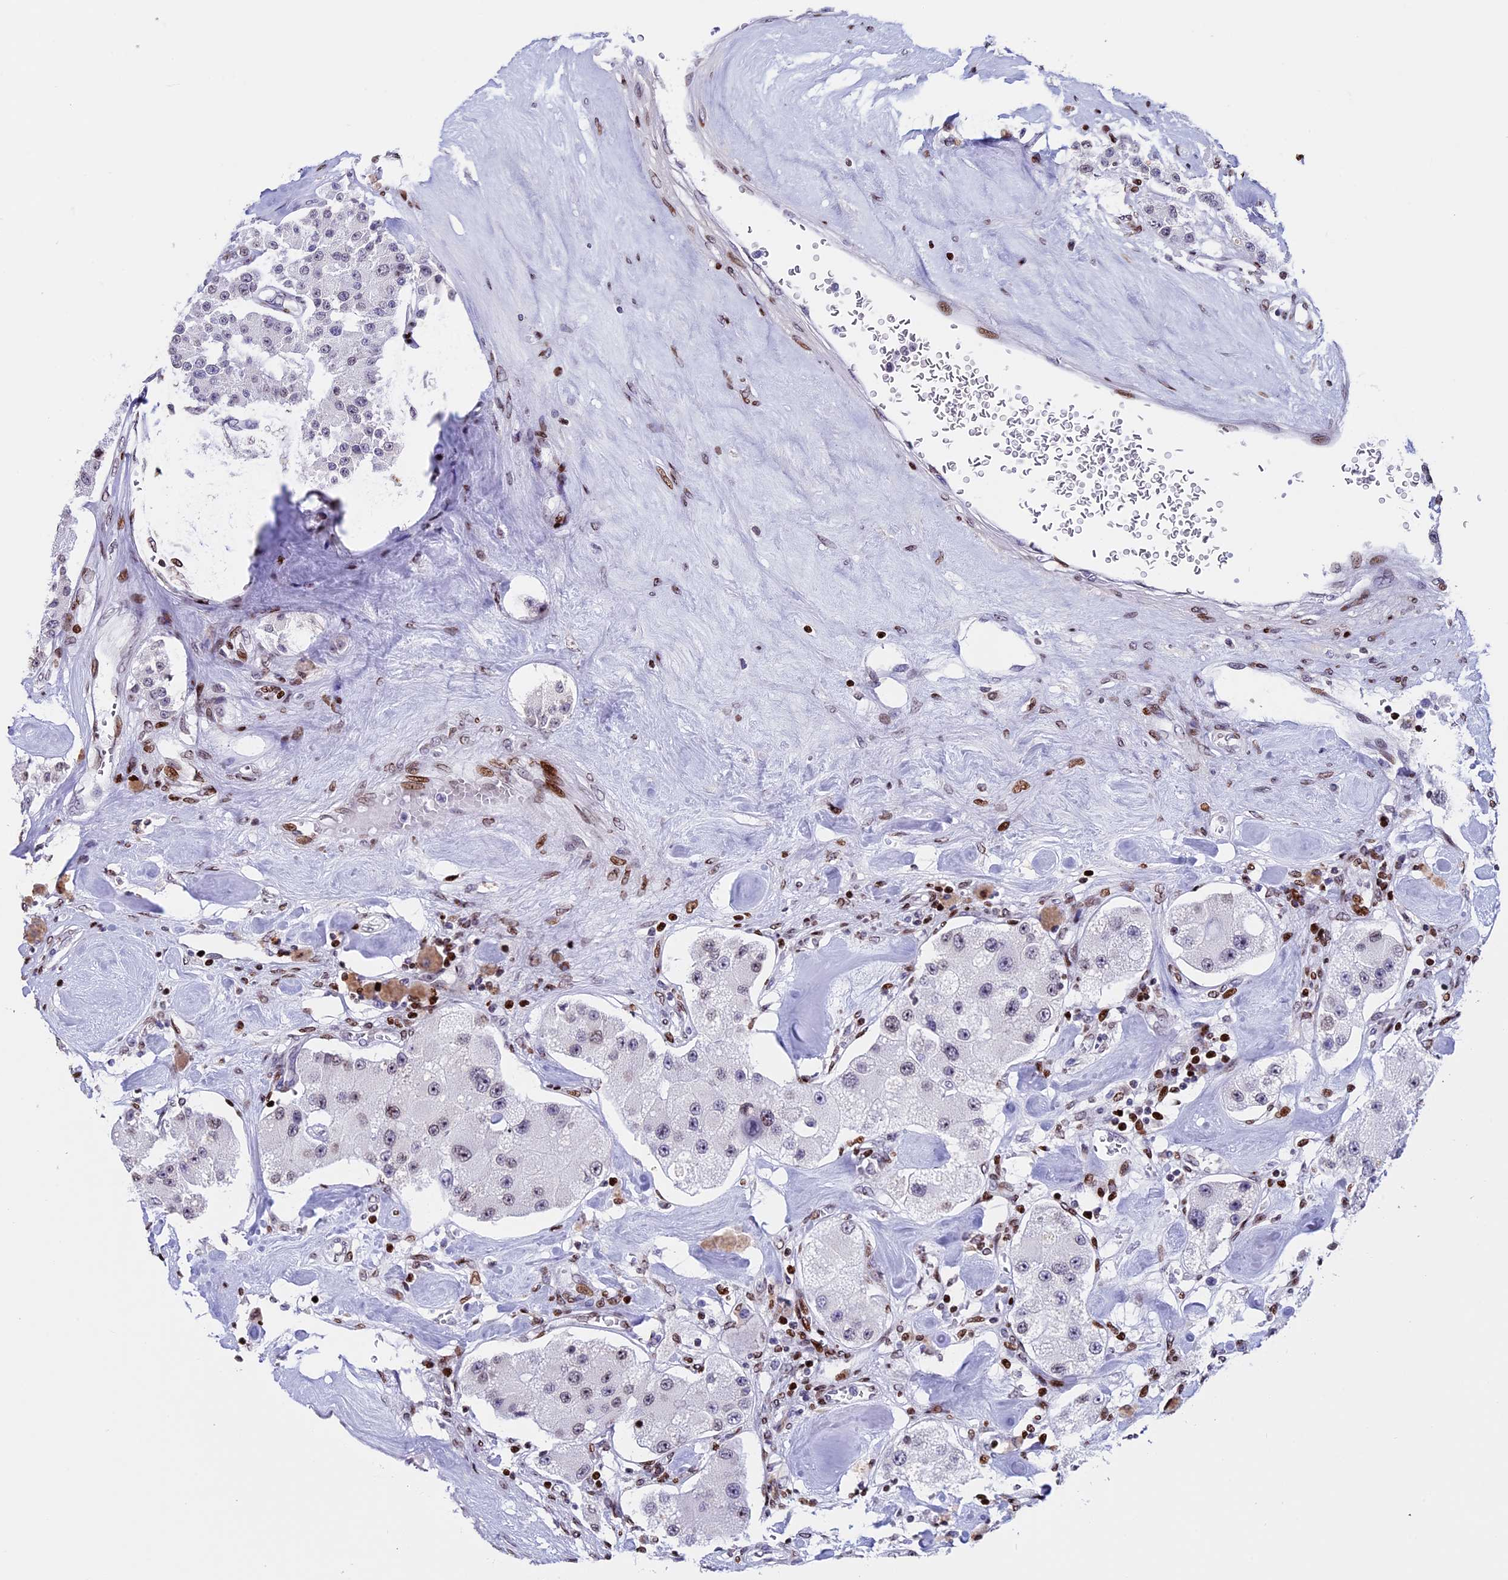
{"staining": {"intensity": "moderate", "quantity": "<25%", "location": "nuclear"}, "tissue": "carcinoid", "cell_type": "Tumor cells", "image_type": "cancer", "snomed": [{"axis": "morphology", "description": "Carcinoid, malignant, NOS"}, {"axis": "topography", "description": "Pancreas"}], "caption": "Carcinoid stained with immunohistochemistry demonstrates moderate nuclear positivity in about <25% of tumor cells.", "gene": "BTBD3", "patient": {"sex": "male", "age": 41}}